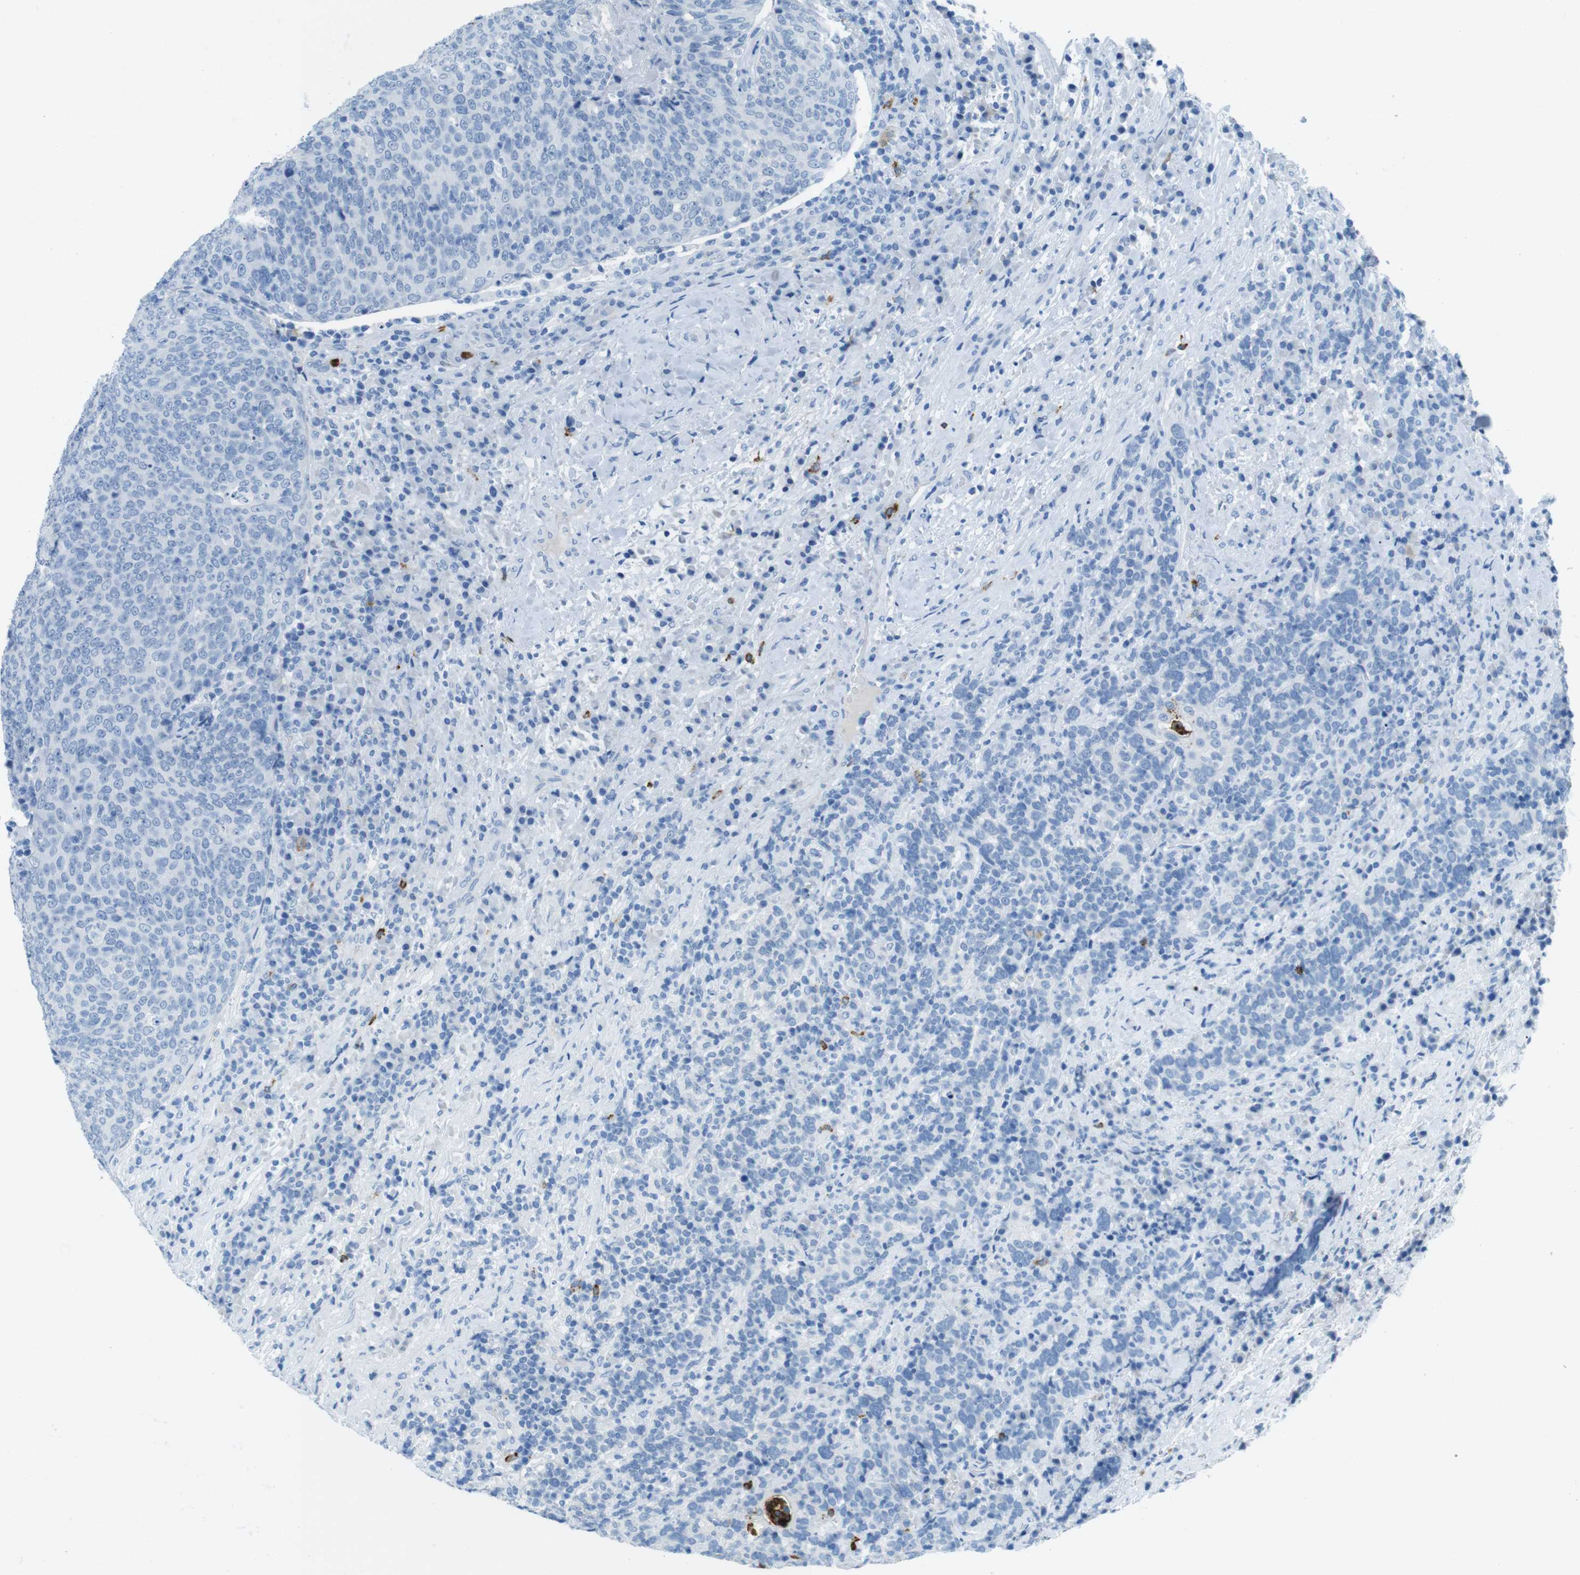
{"staining": {"intensity": "negative", "quantity": "none", "location": "none"}, "tissue": "head and neck cancer", "cell_type": "Tumor cells", "image_type": "cancer", "snomed": [{"axis": "morphology", "description": "Squamous cell carcinoma, NOS"}, {"axis": "morphology", "description": "Squamous cell carcinoma, metastatic, NOS"}, {"axis": "topography", "description": "Lymph node"}, {"axis": "topography", "description": "Head-Neck"}], "caption": "DAB (3,3'-diaminobenzidine) immunohistochemical staining of head and neck cancer (squamous cell carcinoma) displays no significant expression in tumor cells.", "gene": "MCEMP1", "patient": {"sex": "male", "age": 62}}